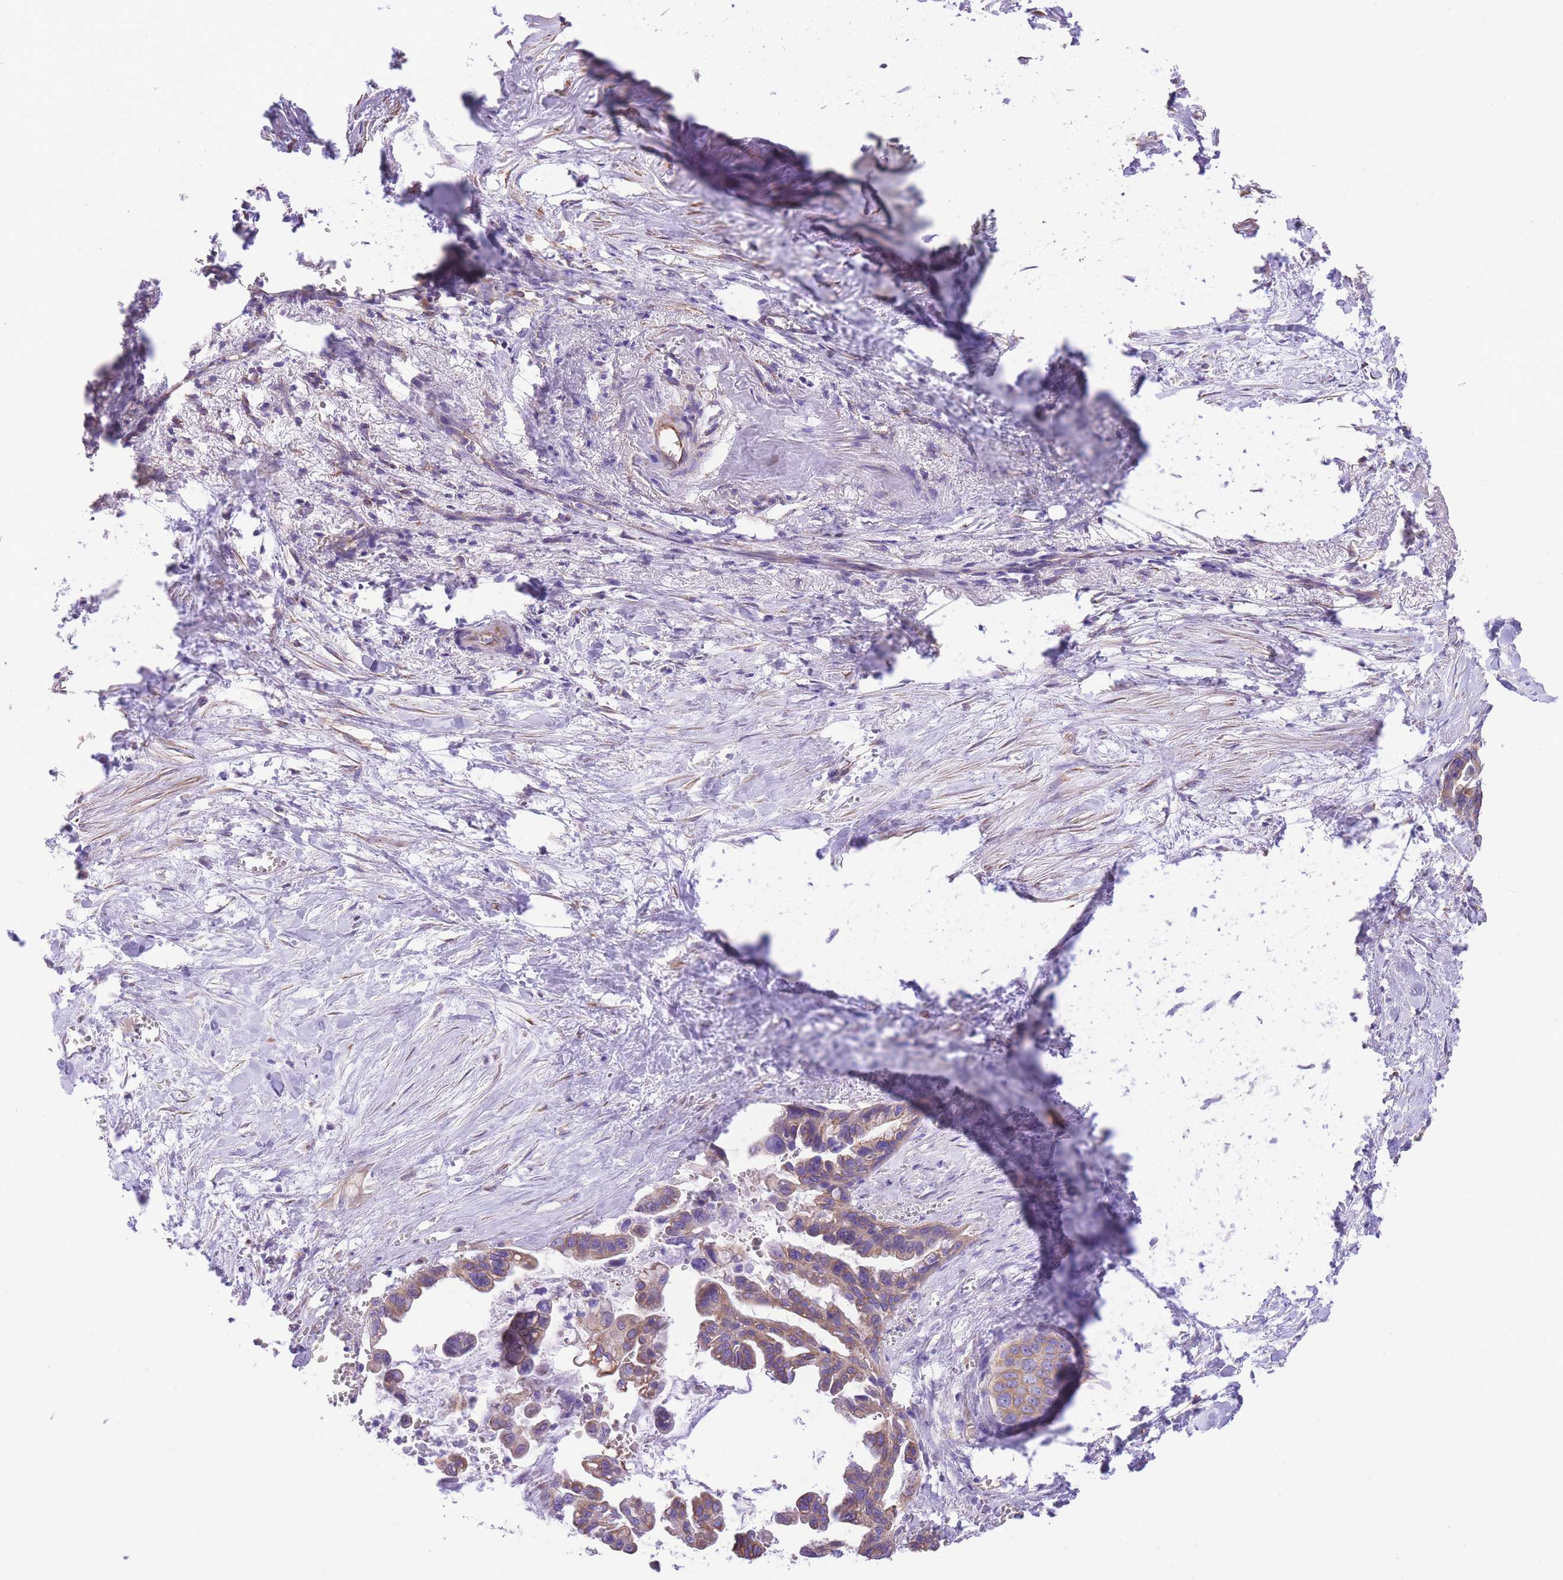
{"staining": {"intensity": "moderate", "quantity": ">75%", "location": "cytoplasmic/membranous"}, "tissue": "pancreatic cancer", "cell_type": "Tumor cells", "image_type": "cancer", "snomed": [{"axis": "morphology", "description": "Adenocarcinoma, NOS"}, {"axis": "topography", "description": "Pancreas"}], "caption": "IHC image of neoplastic tissue: pancreatic cancer stained using IHC reveals medium levels of moderate protein expression localized specifically in the cytoplasmic/membranous of tumor cells, appearing as a cytoplasmic/membranous brown color.", "gene": "RHOU", "patient": {"sex": "male", "age": 61}}